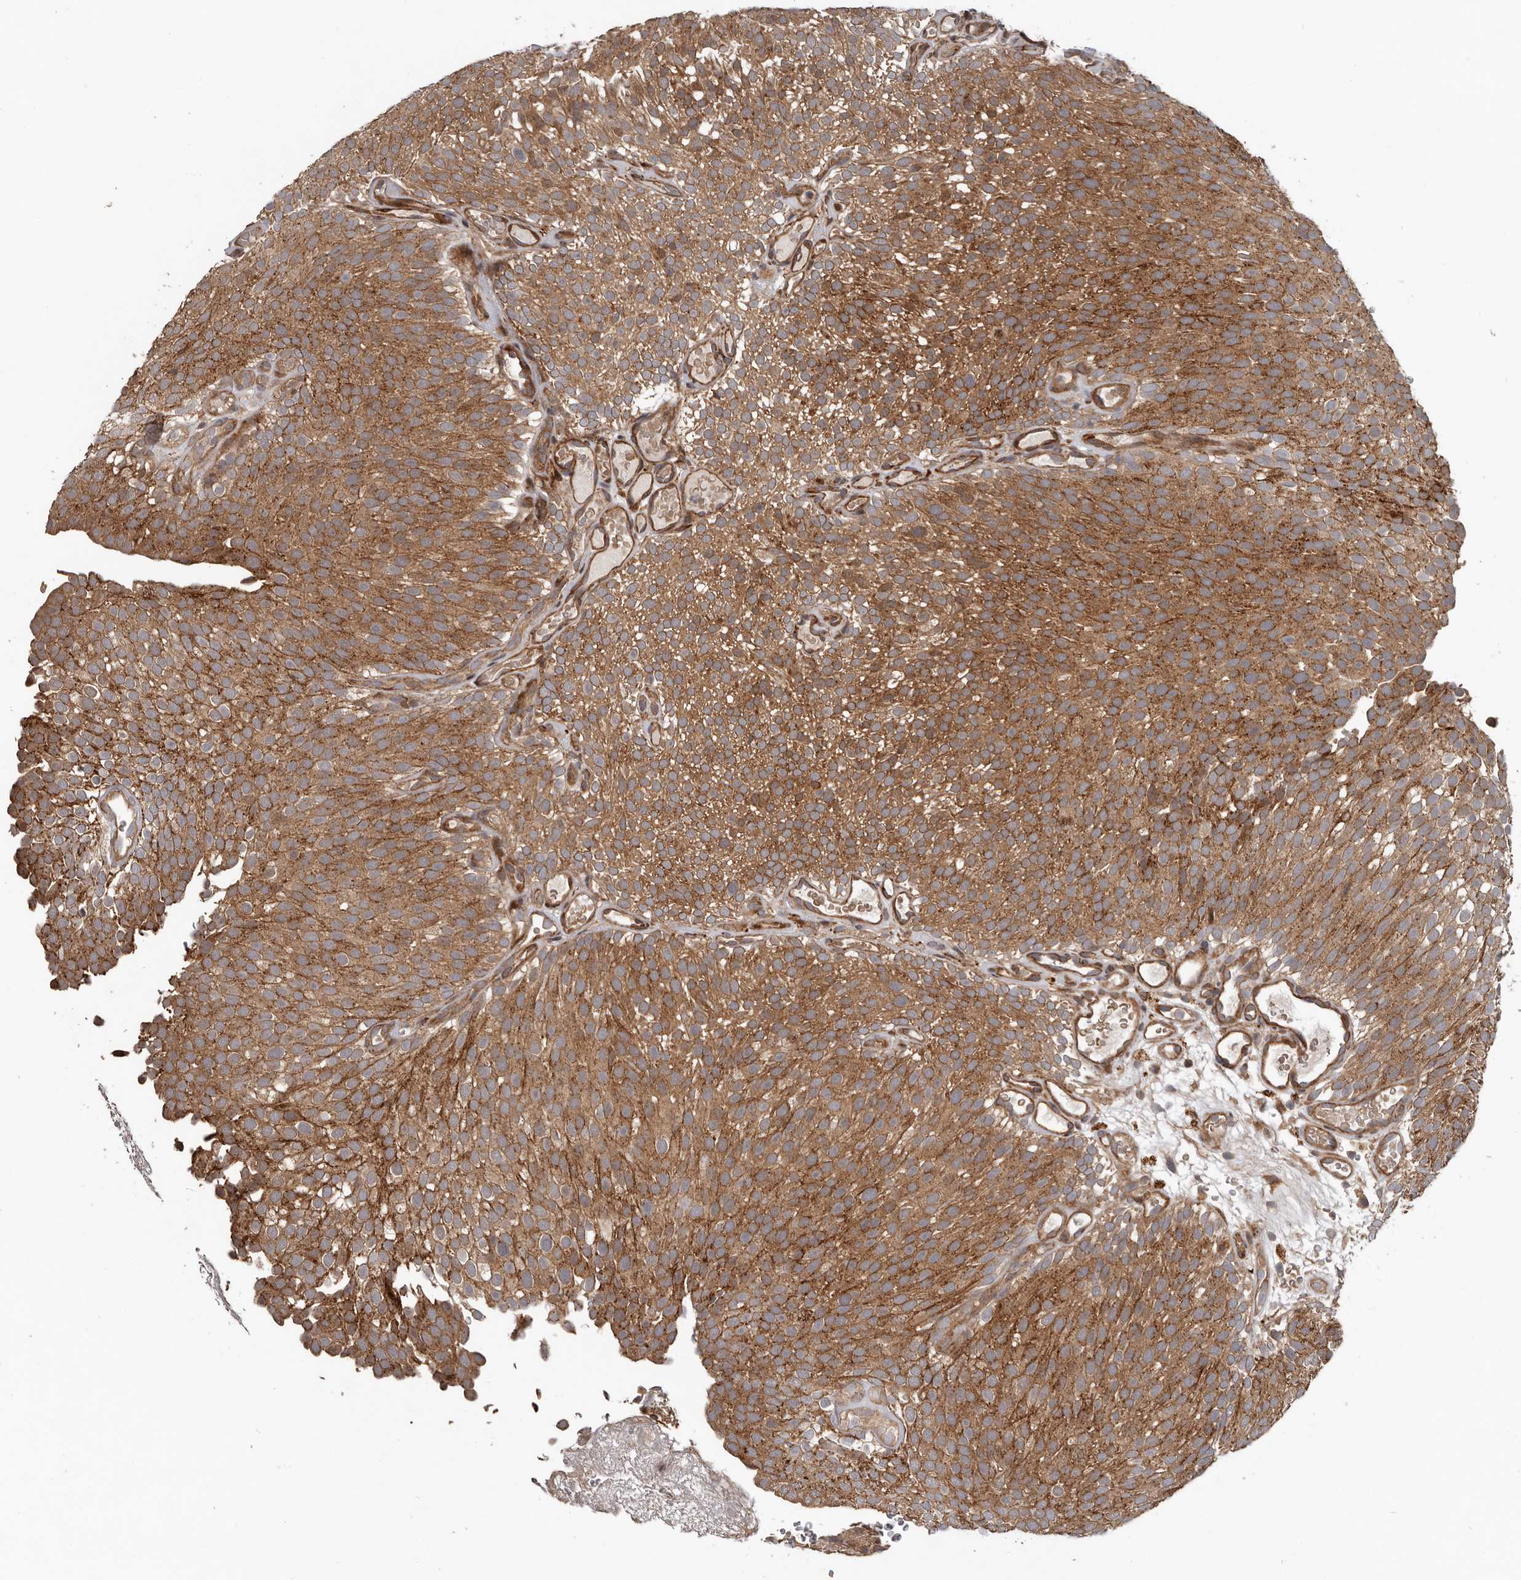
{"staining": {"intensity": "moderate", "quantity": ">75%", "location": "cytoplasmic/membranous"}, "tissue": "urothelial cancer", "cell_type": "Tumor cells", "image_type": "cancer", "snomed": [{"axis": "morphology", "description": "Urothelial carcinoma, Low grade"}, {"axis": "topography", "description": "Urinary bladder"}], "caption": "Immunohistochemical staining of human urothelial cancer reveals medium levels of moderate cytoplasmic/membranous positivity in about >75% of tumor cells.", "gene": "CCDC190", "patient": {"sex": "male", "age": 78}}